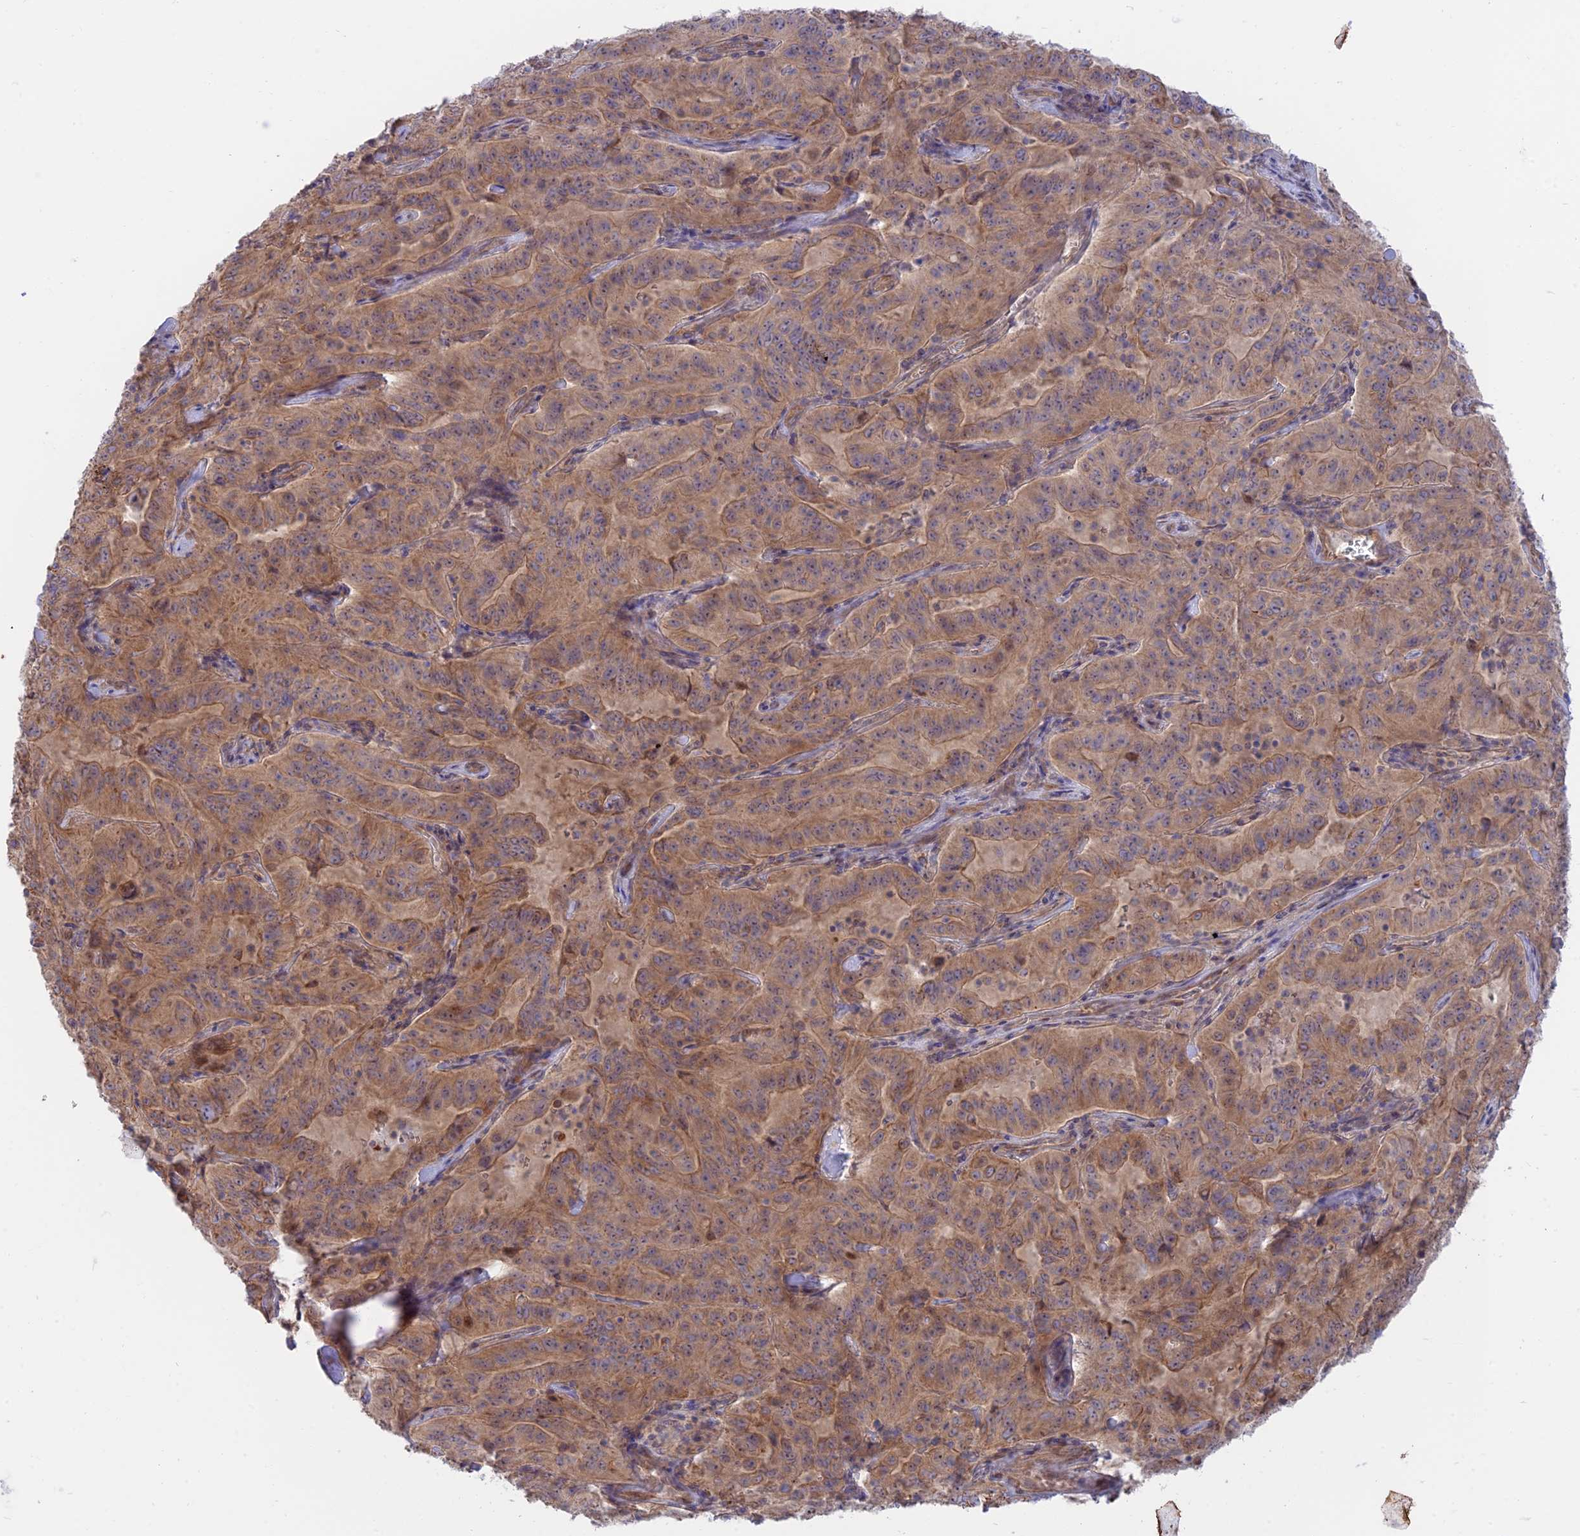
{"staining": {"intensity": "weak", "quantity": ">75%", "location": "cytoplasmic/membranous"}, "tissue": "pancreatic cancer", "cell_type": "Tumor cells", "image_type": "cancer", "snomed": [{"axis": "morphology", "description": "Adenocarcinoma, NOS"}, {"axis": "topography", "description": "Pancreas"}], "caption": "Adenocarcinoma (pancreatic) was stained to show a protein in brown. There is low levels of weak cytoplasmic/membranous expression in approximately >75% of tumor cells.", "gene": "KCNAB1", "patient": {"sex": "male", "age": 63}}